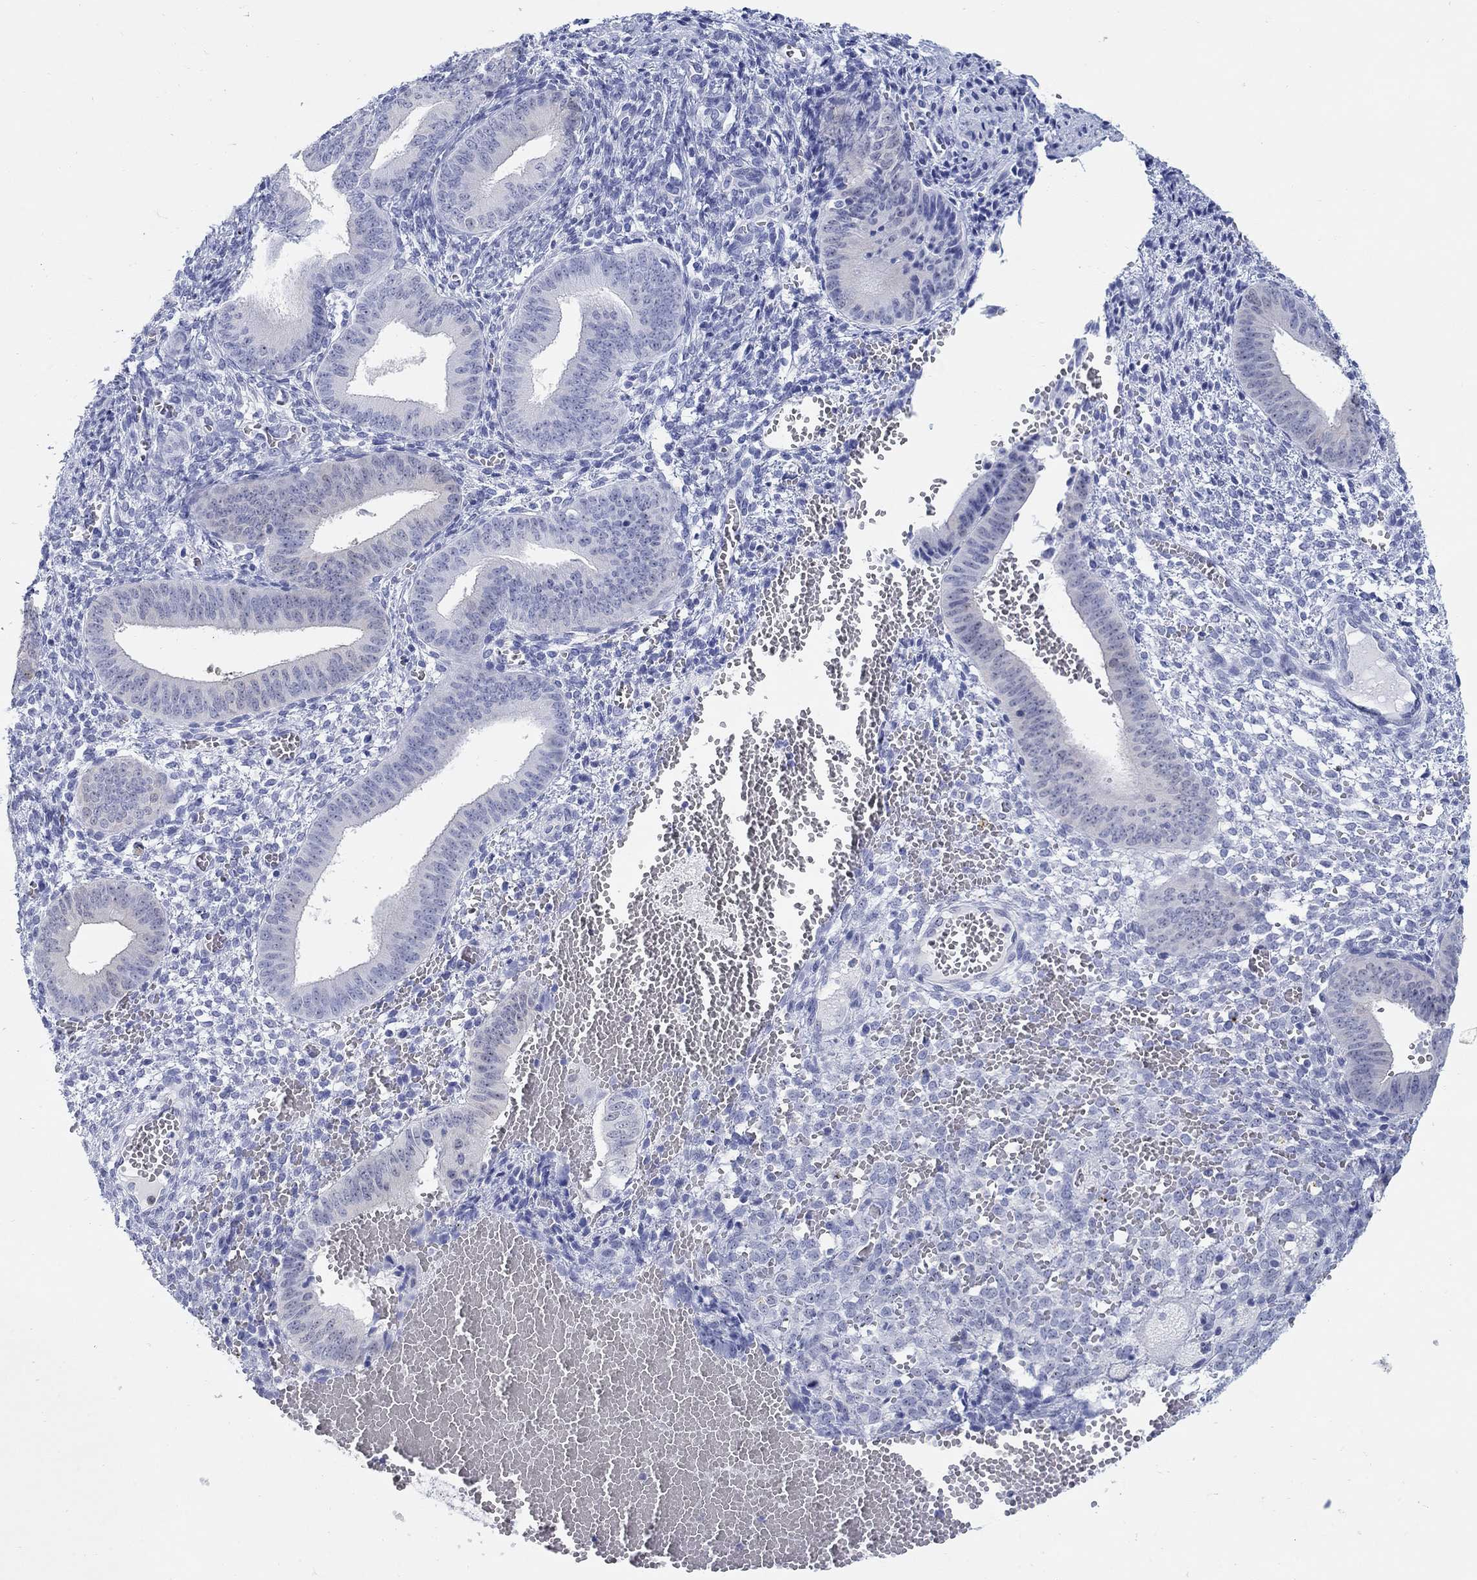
{"staining": {"intensity": "negative", "quantity": "none", "location": "none"}, "tissue": "endometrium", "cell_type": "Cells in endometrial stroma", "image_type": "normal", "snomed": [{"axis": "morphology", "description": "Normal tissue, NOS"}, {"axis": "topography", "description": "Endometrium"}], "caption": "Image shows no significant protein expression in cells in endometrial stroma of unremarkable endometrium. (DAB (3,3'-diaminobenzidine) immunohistochemistry (IHC) visualized using brightfield microscopy, high magnification).", "gene": "AKR1C1", "patient": {"sex": "female", "age": 42}}